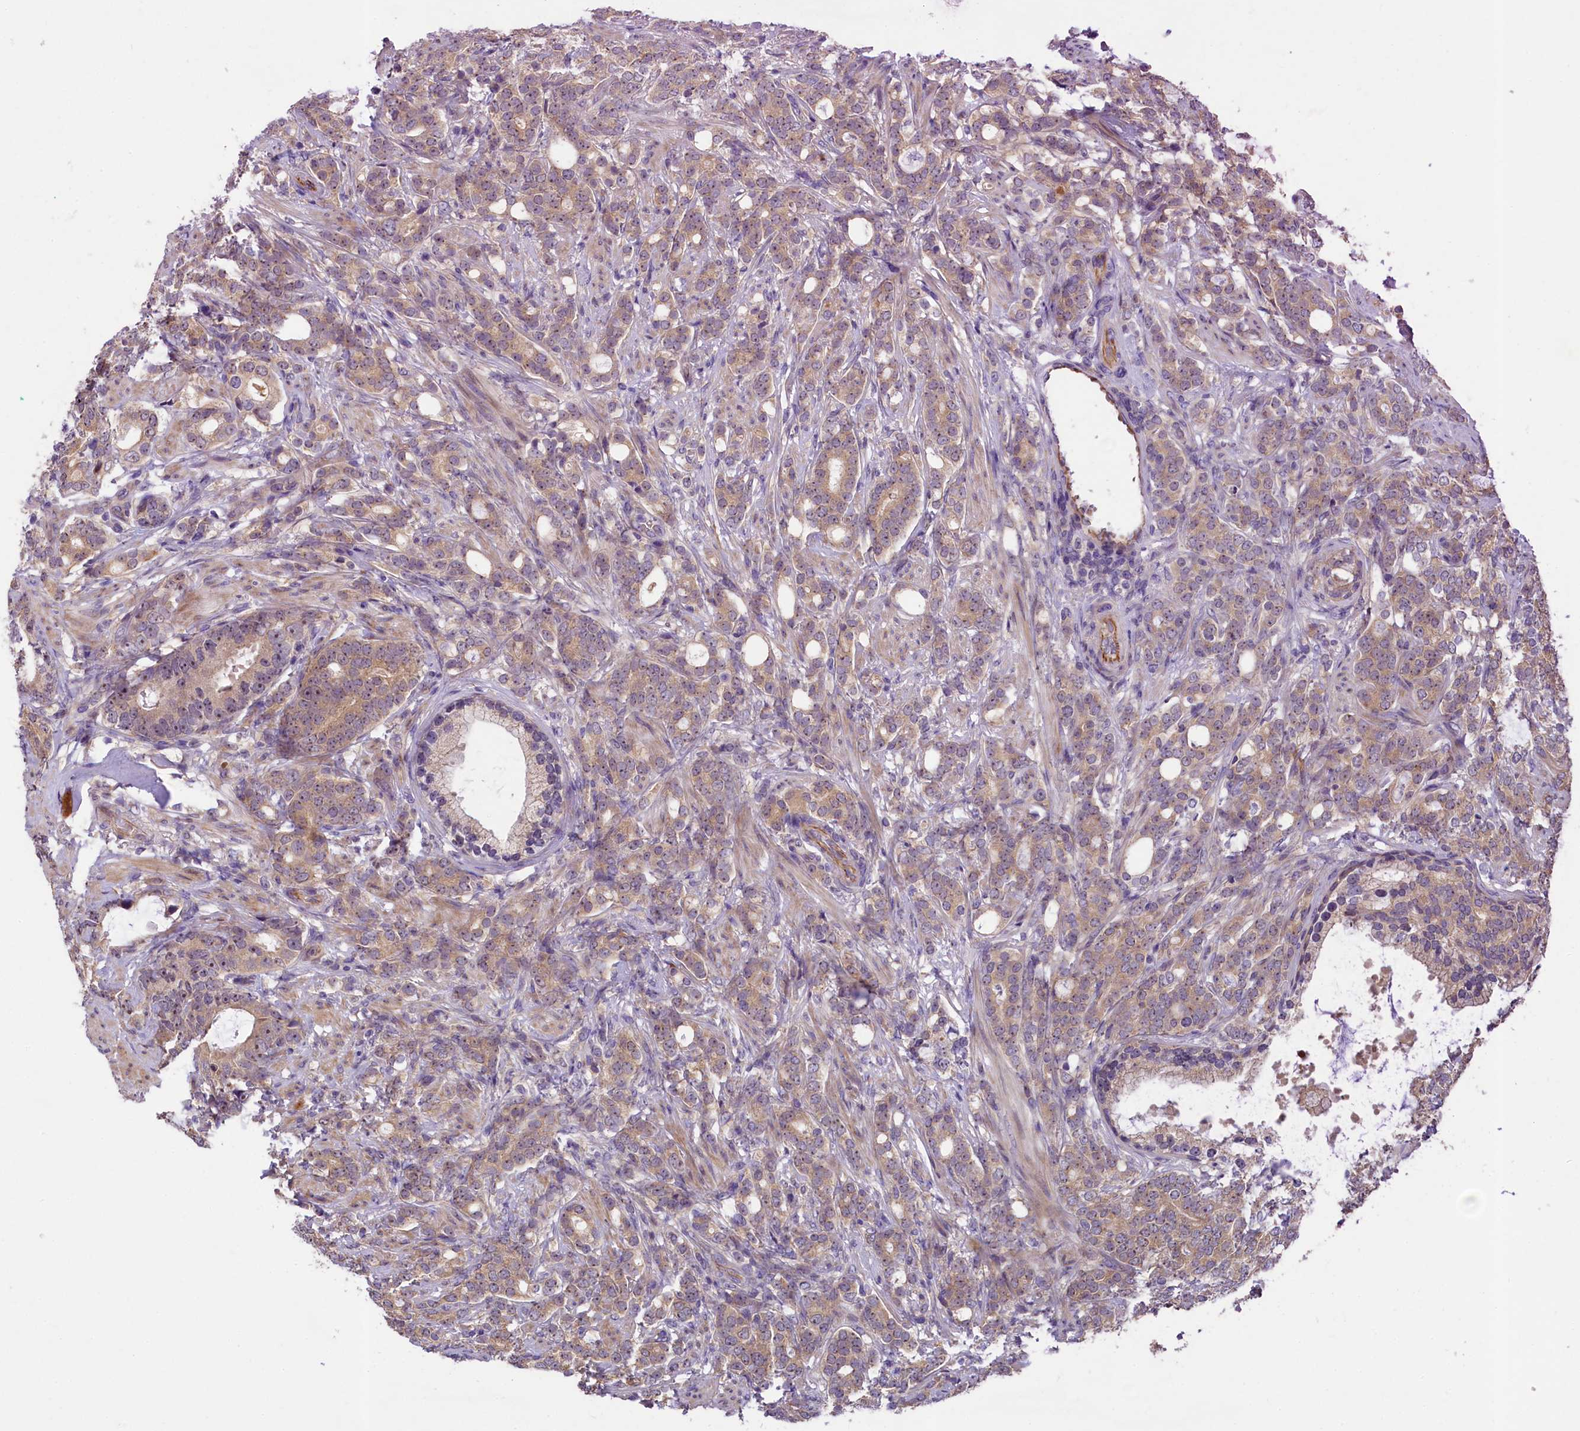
{"staining": {"intensity": "weak", "quantity": ">75%", "location": "cytoplasmic/membranous"}, "tissue": "prostate cancer", "cell_type": "Tumor cells", "image_type": "cancer", "snomed": [{"axis": "morphology", "description": "Adenocarcinoma, Low grade"}, {"axis": "topography", "description": "Prostate"}], "caption": "Adenocarcinoma (low-grade) (prostate) stained for a protein (brown) demonstrates weak cytoplasmic/membranous positive positivity in about >75% of tumor cells.", "gene": "UBXN6", "patient": {"sex": "male", "age": 71}}